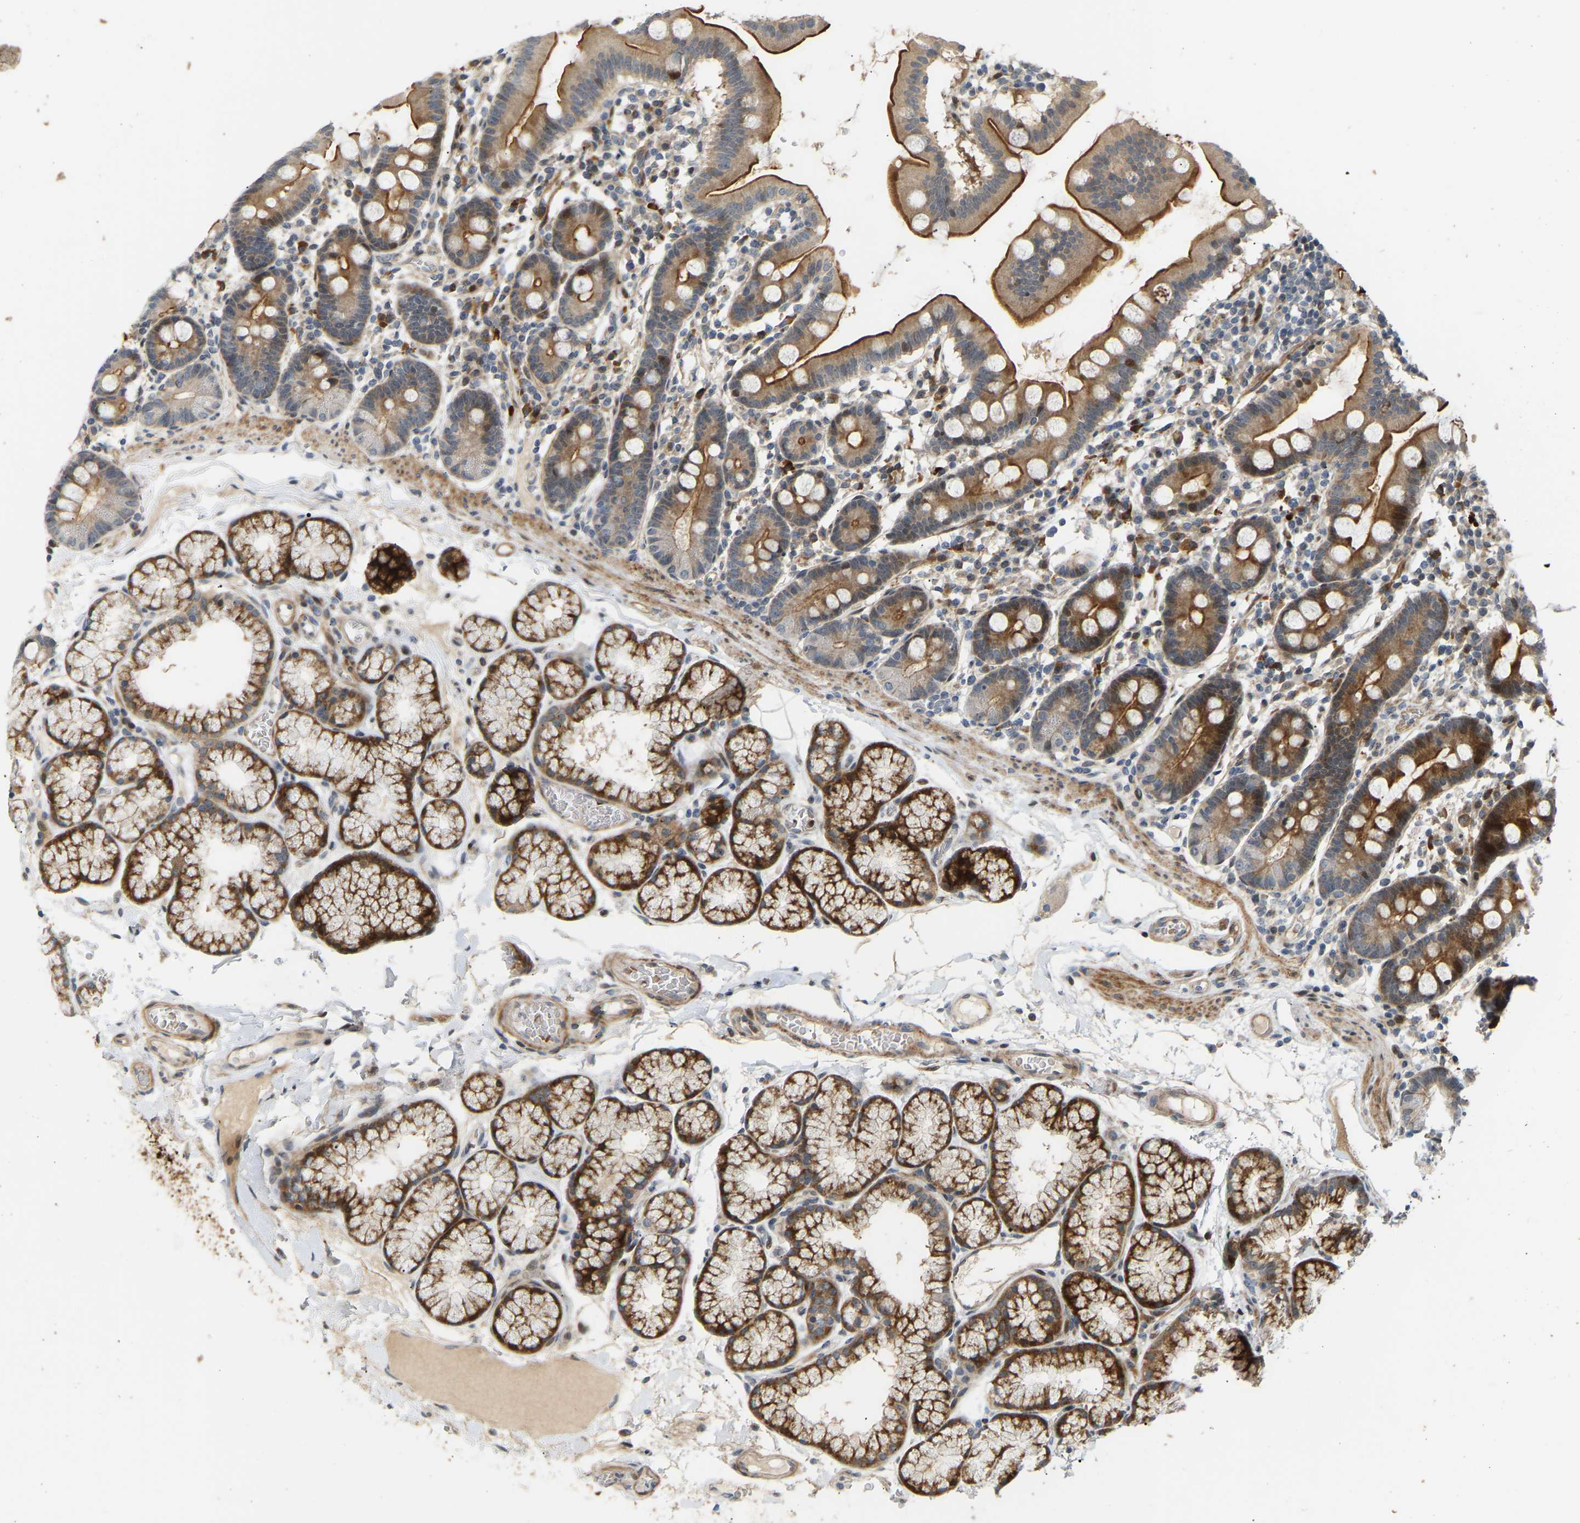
{"staining": {"intensity": "strong", "quantity": ">75%", "location": "cytoplasmic/membranous"}, "tissue": "duodenum", "cell_type": "Glandular cells", "image_type": "normal", "snomed": [{"axis": "morphology", "description": "Normal tissue, NOS"}, {"axis": "topography", "description": "Duodenum"}], "caption": "Immunohistochemistry micrograph of benign duodenum: human duodenum stained using IHC reveals high levels of strong protein expression localized specifically in the cytoplasmic/membranous of glandular cells, appearing as a cytoplasmic/membranous brown color.", "gene": "POGLUT2", "patient": {"sex": "male", "age": 50}}